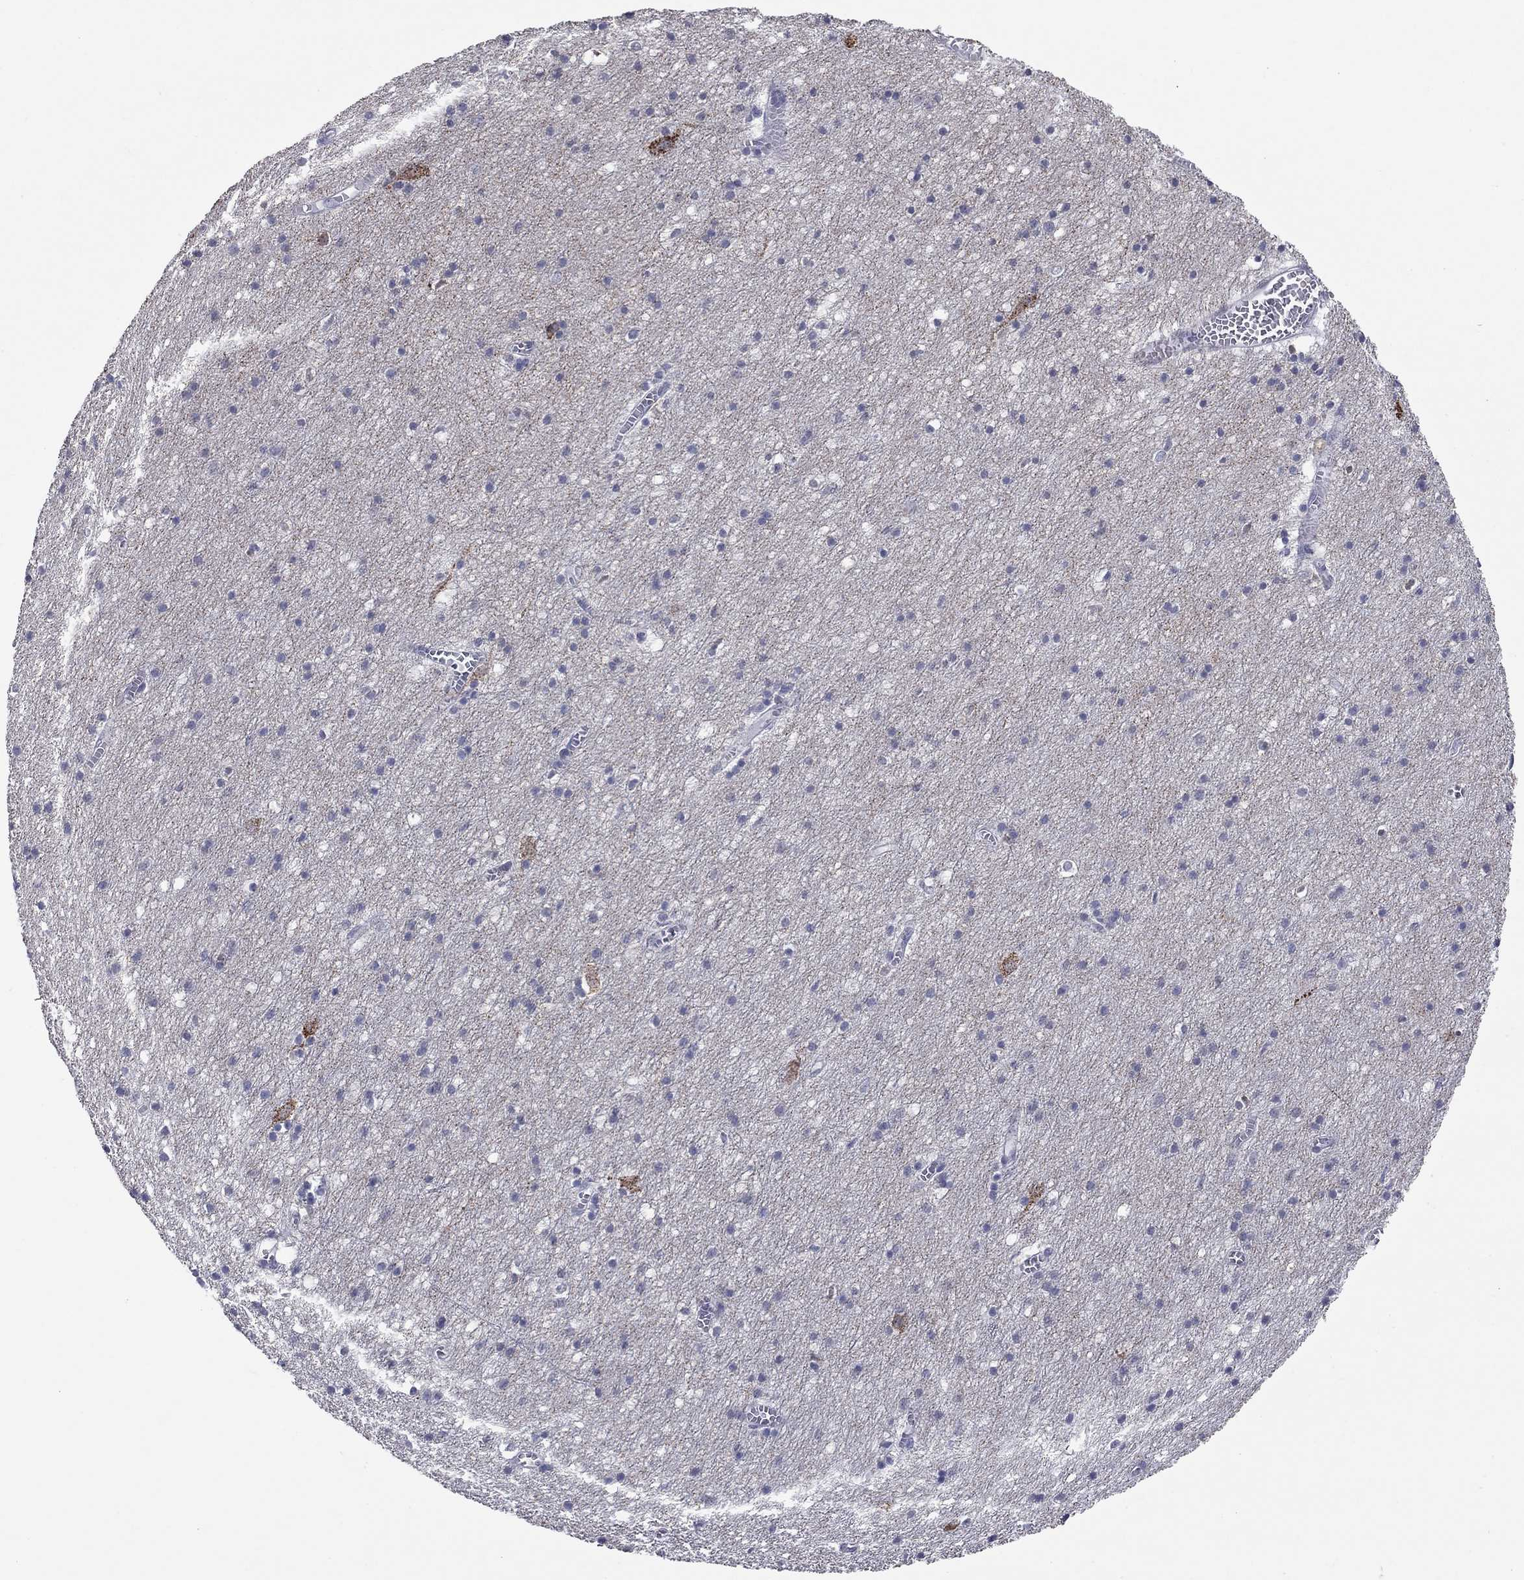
{"staining": {"intensity": "negative", "quantity": "none", "location": "none"}, "tissue": "cerebral cortex", "cell_type": "Endothelial cells", "image_type": "normal", "snomed": [{"axis": "morphology", "description": "Normal tissue, NOS"}, {"axis": "topography", "description": "Cerebral cortex"}], "caption": "Immunohistochemistry (IHC) image of unremarkable cerebral cortex: human cerebral cortex stained with DAB (3,3'-diaminobenzidine) reveals no significant protein positivity in endothelial cells.", "gene": "SHOC2", "patient": {"sex": "male", "age": 70}}